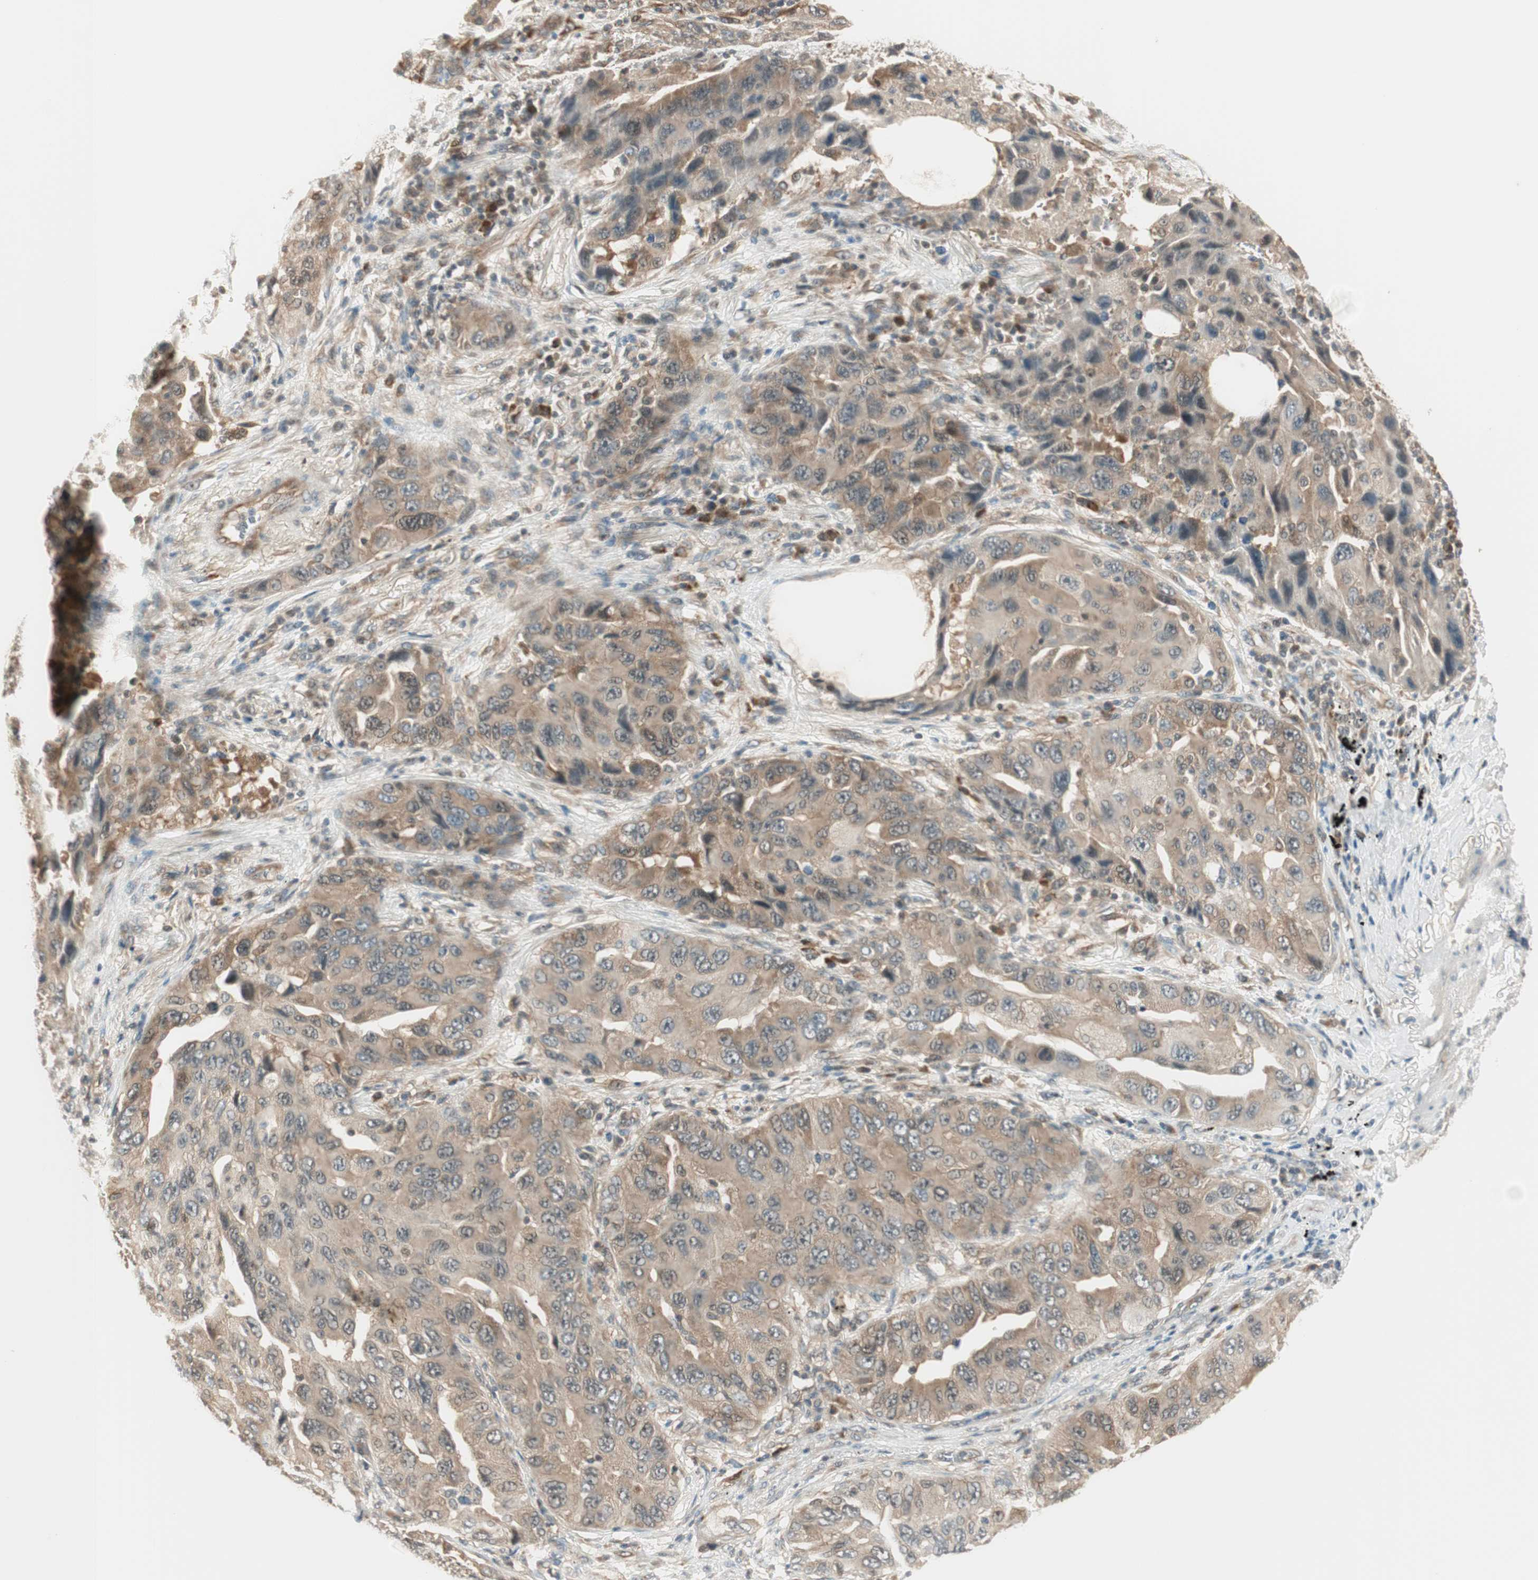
{"staining": {"intensity": "weak", "quantity": ">75%", "location": "cytoplasmic/membranous"}, "tissue": "lung cancer", "cell_type": "Tumor cells", "image_type": "cancer", "snomed": [{"axis": "morphology", "description": "Adenocarcinoma, NOS"}, {"axis": "topography", "description": "Lung"}], "caption": "Adenocarcinoma (lung) was stained to show a protein in brown. There is low levels of weak cytoplasmic/membranous positivity in approximately >75% of tumor cells. (DAB IHC, brown staining for protein, blue staining for nuclei).", "gene": "IPO5", "patient": {"sex": "female", "age": 65}}